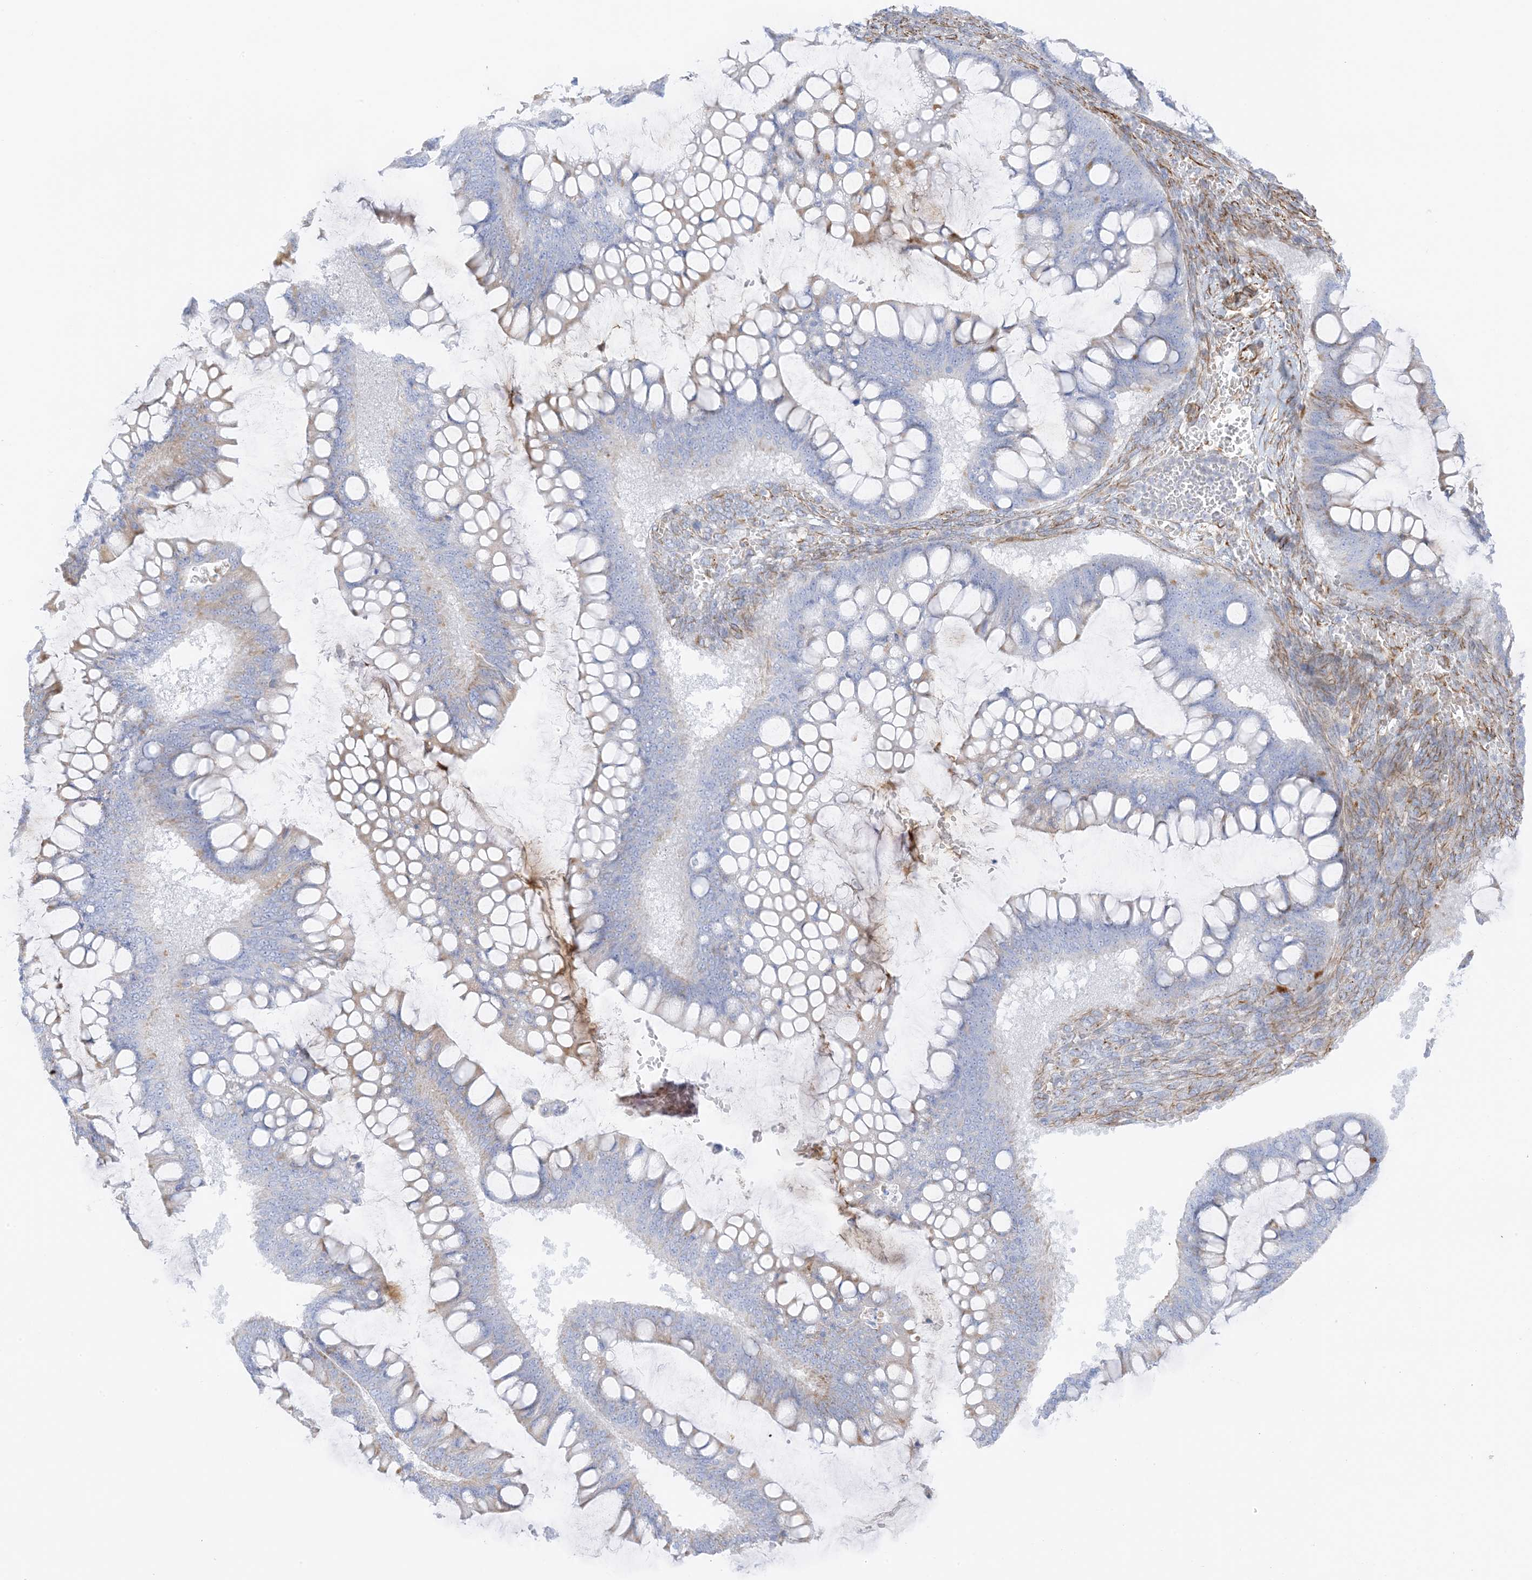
{"staining": {"intensity": "moderate", "quantity": "<25%", "location": "cytoplasmic/membranous"}, "tissue": "ovarian cancer", "cell_type": "Tumor cells", "image_type": "cancer", "snomed": [{"axis": "morphology", "description": "Cystadenocarcinoma, mucinous, NOS"}, {"axis": "topography", "description": "Ovary"}], "caption": "Immunohistochemistry (IHC) (DAB) staining of human ovarian cancer displays moderate cytoplasmic/membranous protein staining in about <25% of tumor cells.", "gene": "PID1", "patient": {"sex": "female", "age": 73}}